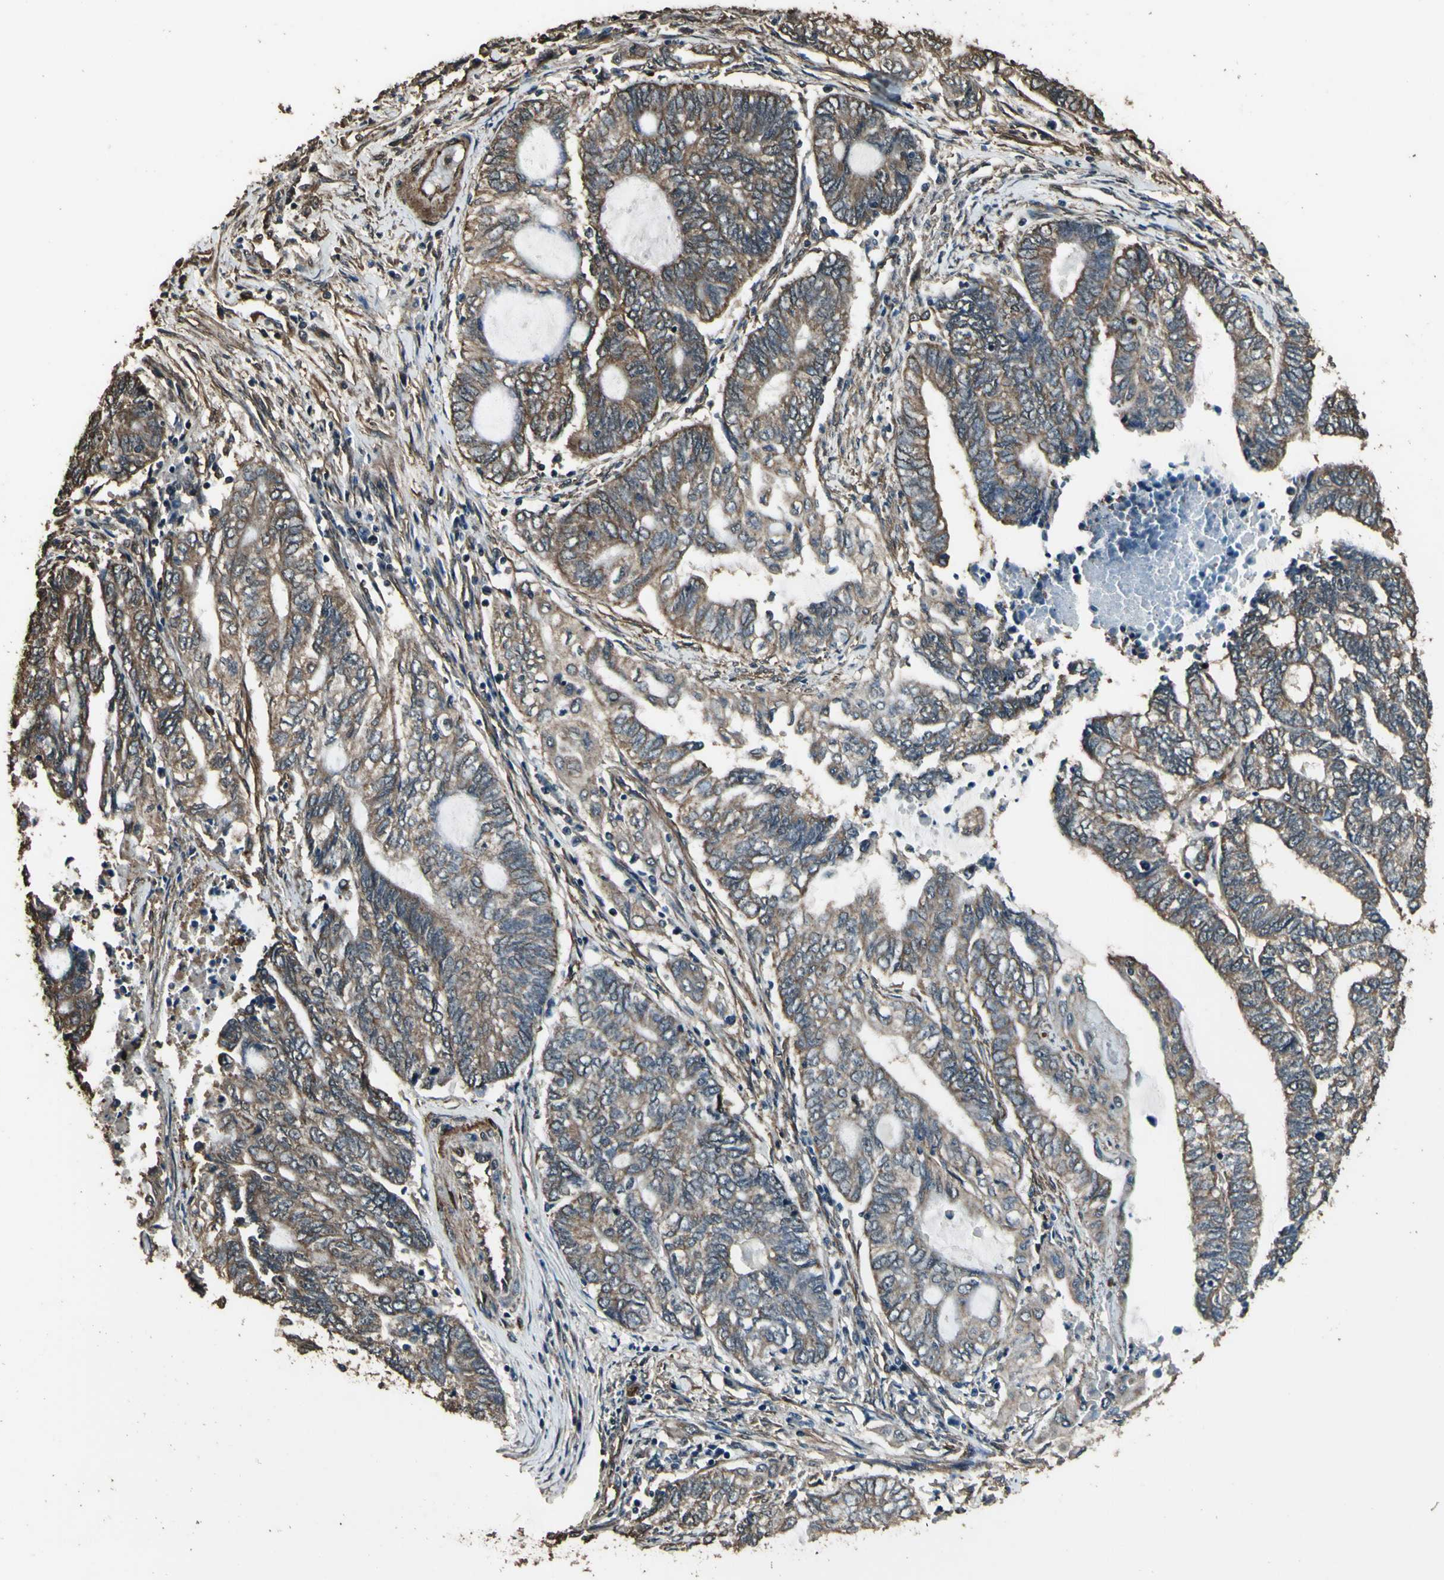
{"staining": {"intensity": "weak", "quantity": ">75%", "location": "cytoplasmic/membranous"}, "tissue": "endometrial cancer", "cell_type": "Tumor cells", "image_type": "cancer", "snomed": [{"axis": "morphology", "description": "Adenocarcinoma, NOS"}, {"axis": "topography", "description": "Uterus"}, {"axis": "topography", "description": "Endometrium"}], "caption": "A histopathology image of endometrial cancer stained for a protein demonstrates weak cytoplasmic/membranous brown staining in tumor cells. The staining was performed using DAB, with brown indicating positive protein expression. Nuclei are stained blue with hematoxylin.", "gene": "TSPO", "patient": {"sex": "female", "age": 70}}